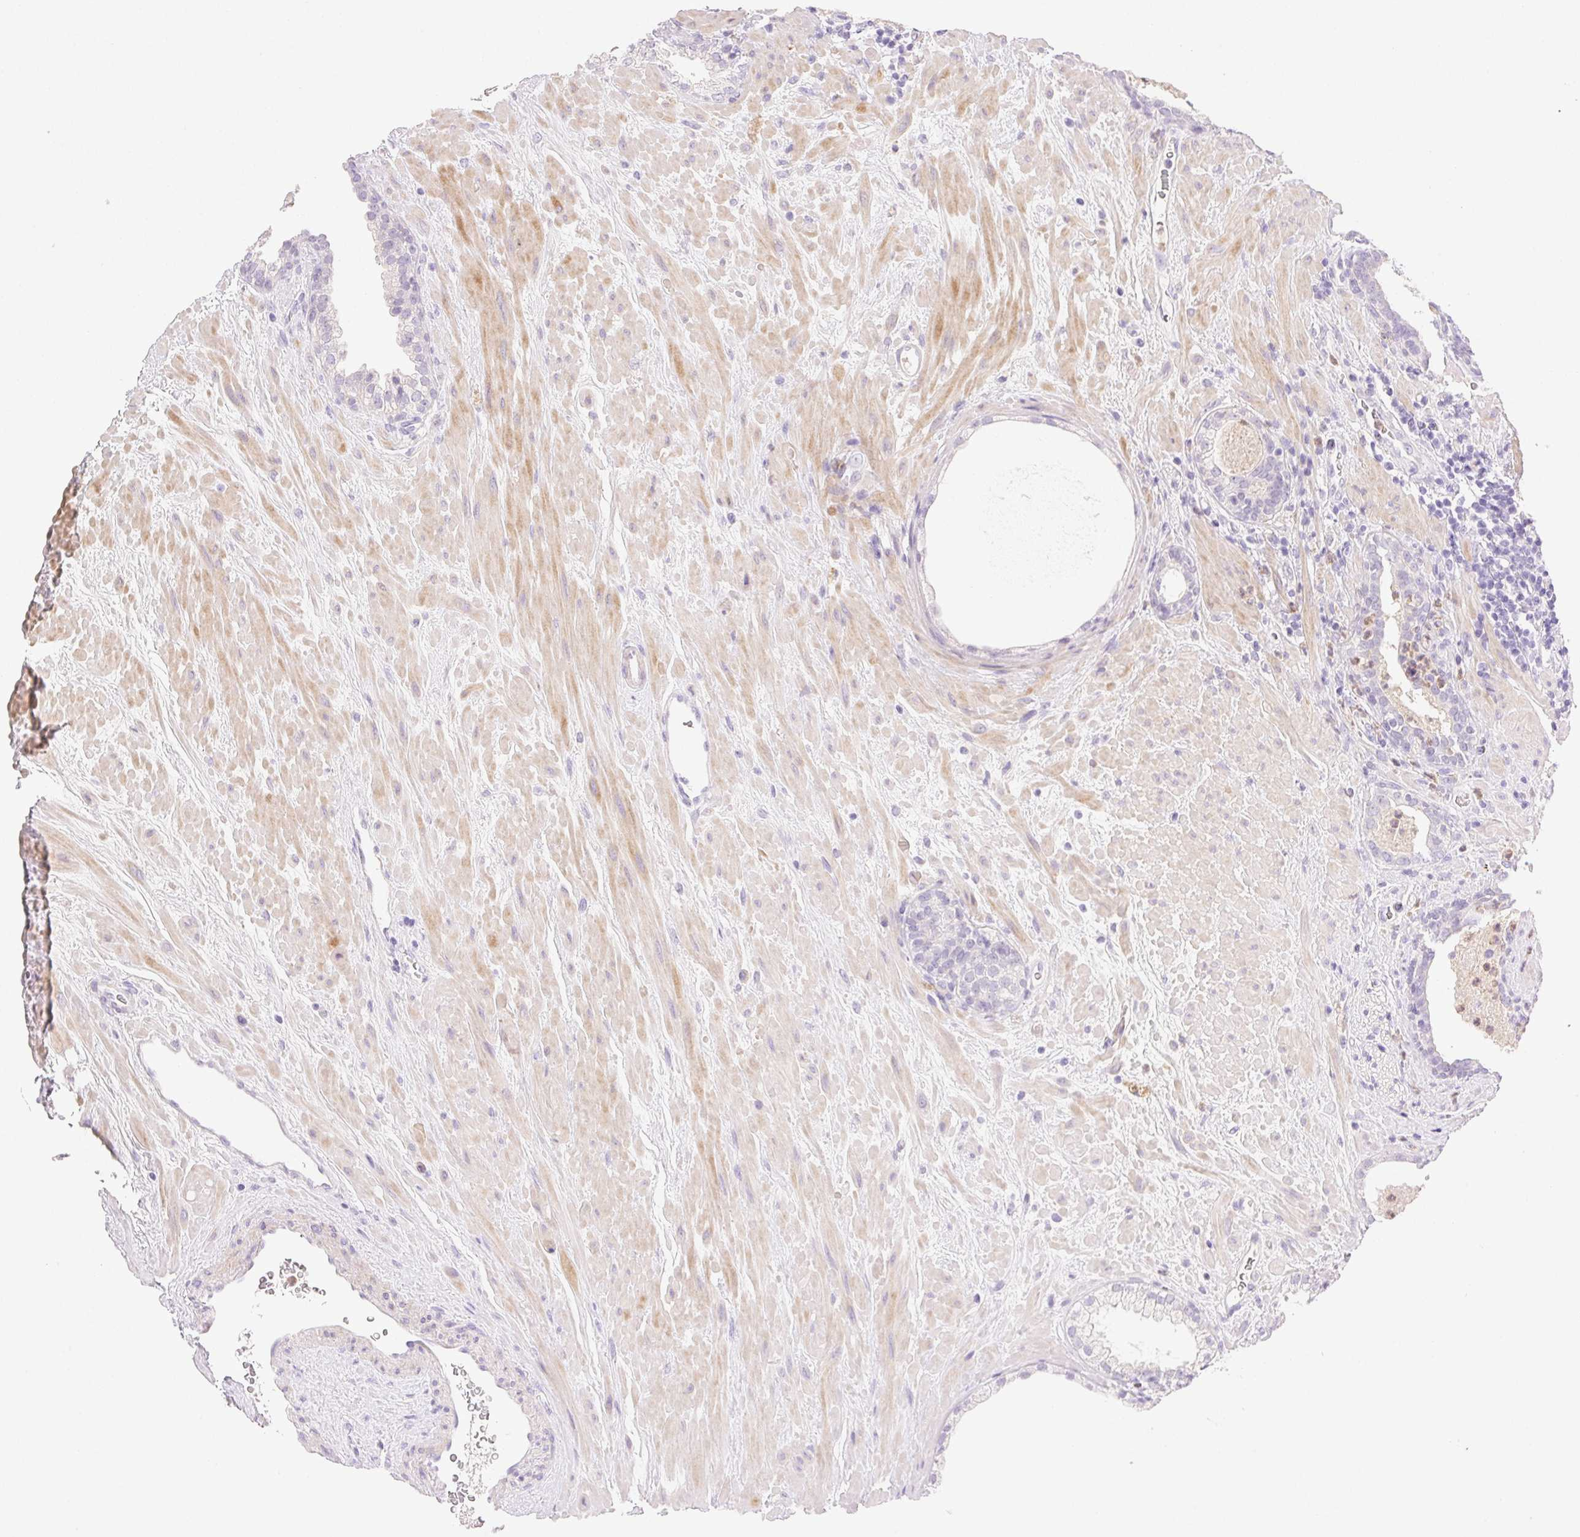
{"staining": {"intensity": "negative", "quantity": "none", "location": "none"}, "tissue": "prostate cancer", "cell_type": "Tumor cells", "image_type": "cancer", "snomed": [{"axis": "morphology", "description": "Adenocarcinoma, Low grade"}, {"axis": "topography", "description": "Prostate"}], "caption": "The micrograph demonstrates no significant expression in tumor cells of prostate cancer (adenocarcinoma (low-grade)).", "gene": "EMX2", "patient": {"sex": "male", "age": 62}}